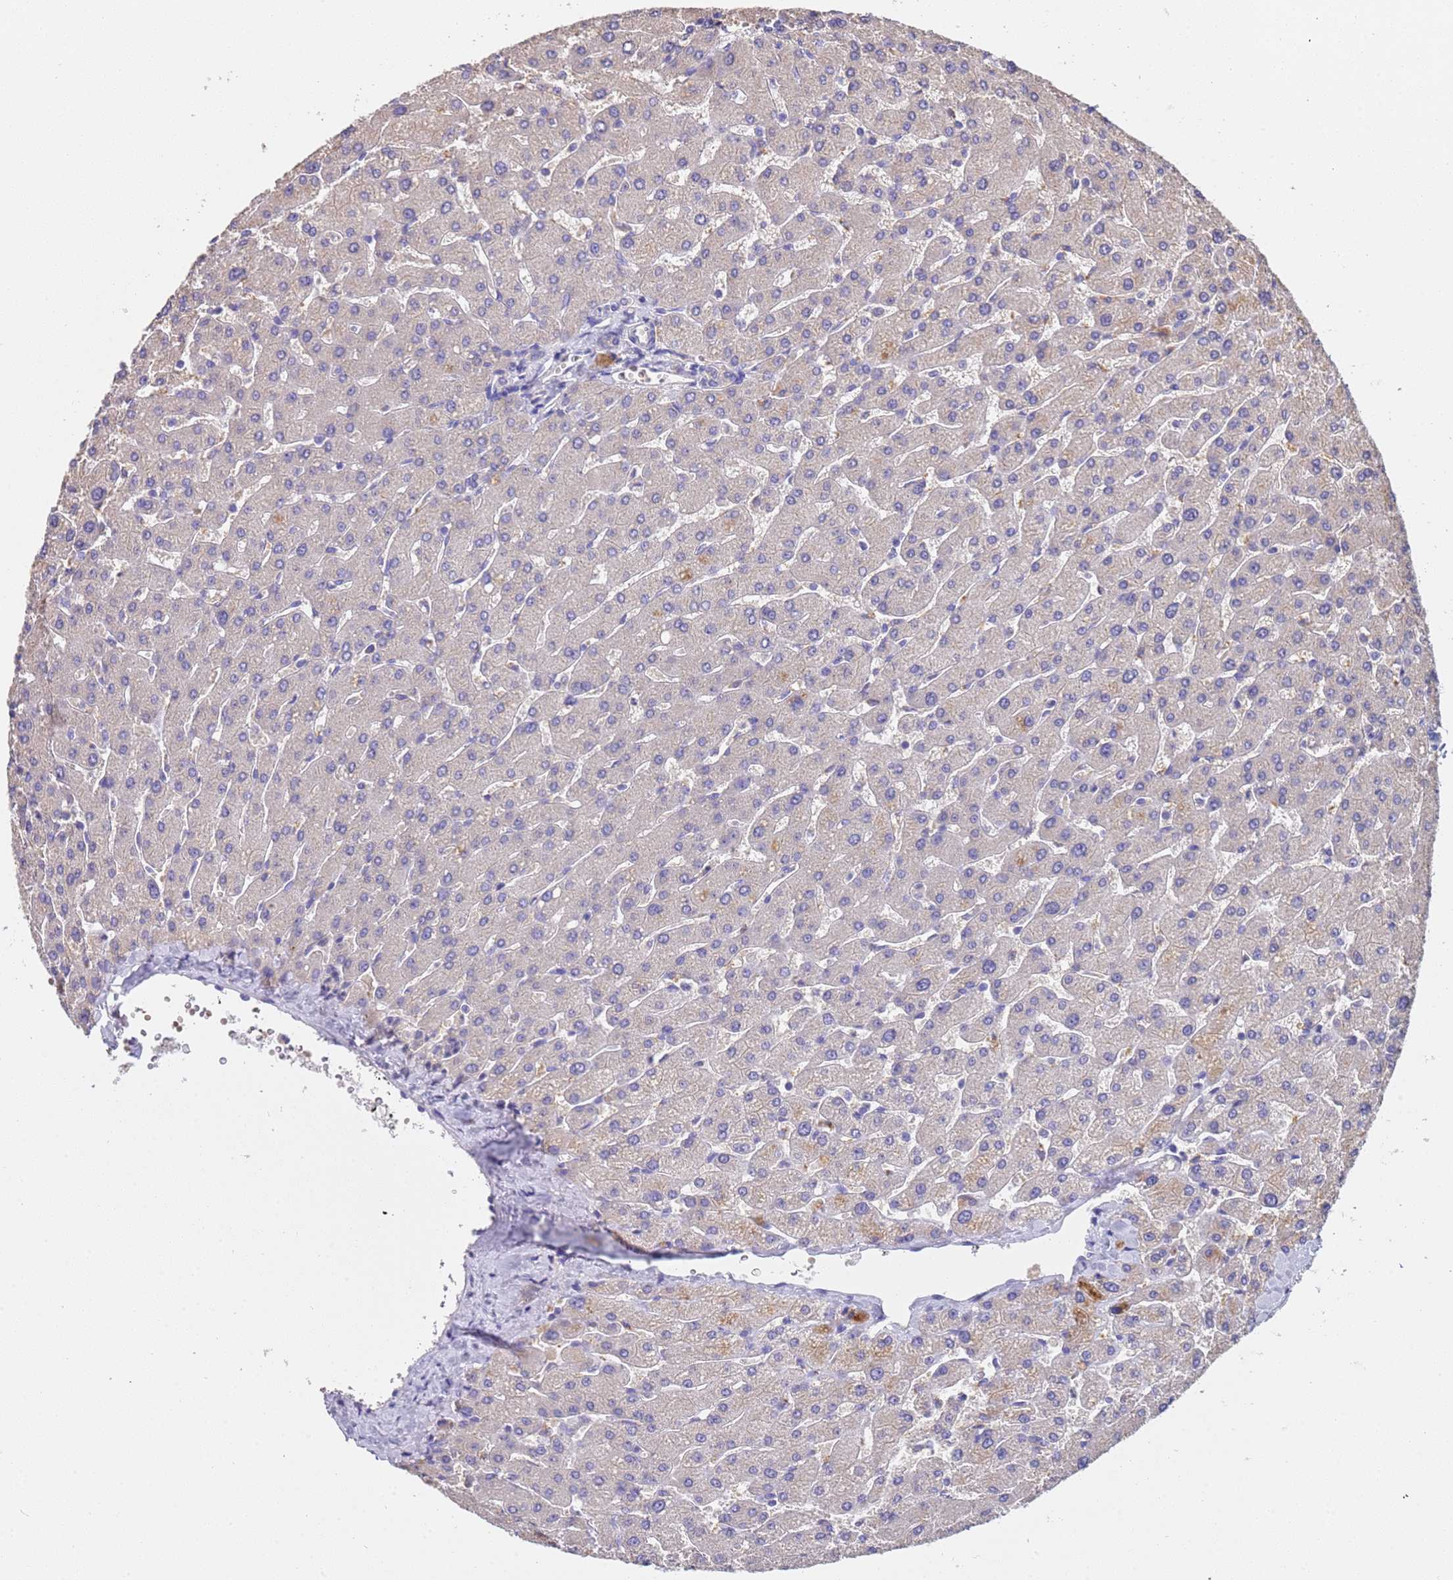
{"staining": {"intensity": "negative", "quantity": "none", "location": "none"}, "tissue": "liver", "cell_type": "Cholangiocytes", "image_type": "normal", "snomed": [{"axis": "morphology", "description": "Normal tissue, NOS"}, {"axis": "topography", "description": "Liver"}], "caption": "Histopathology image shows no significant protein positivity in cholangiocytes of benign liver.", "gene": "SLC24A3", "patient": {"sex": "male", "age": 55}}